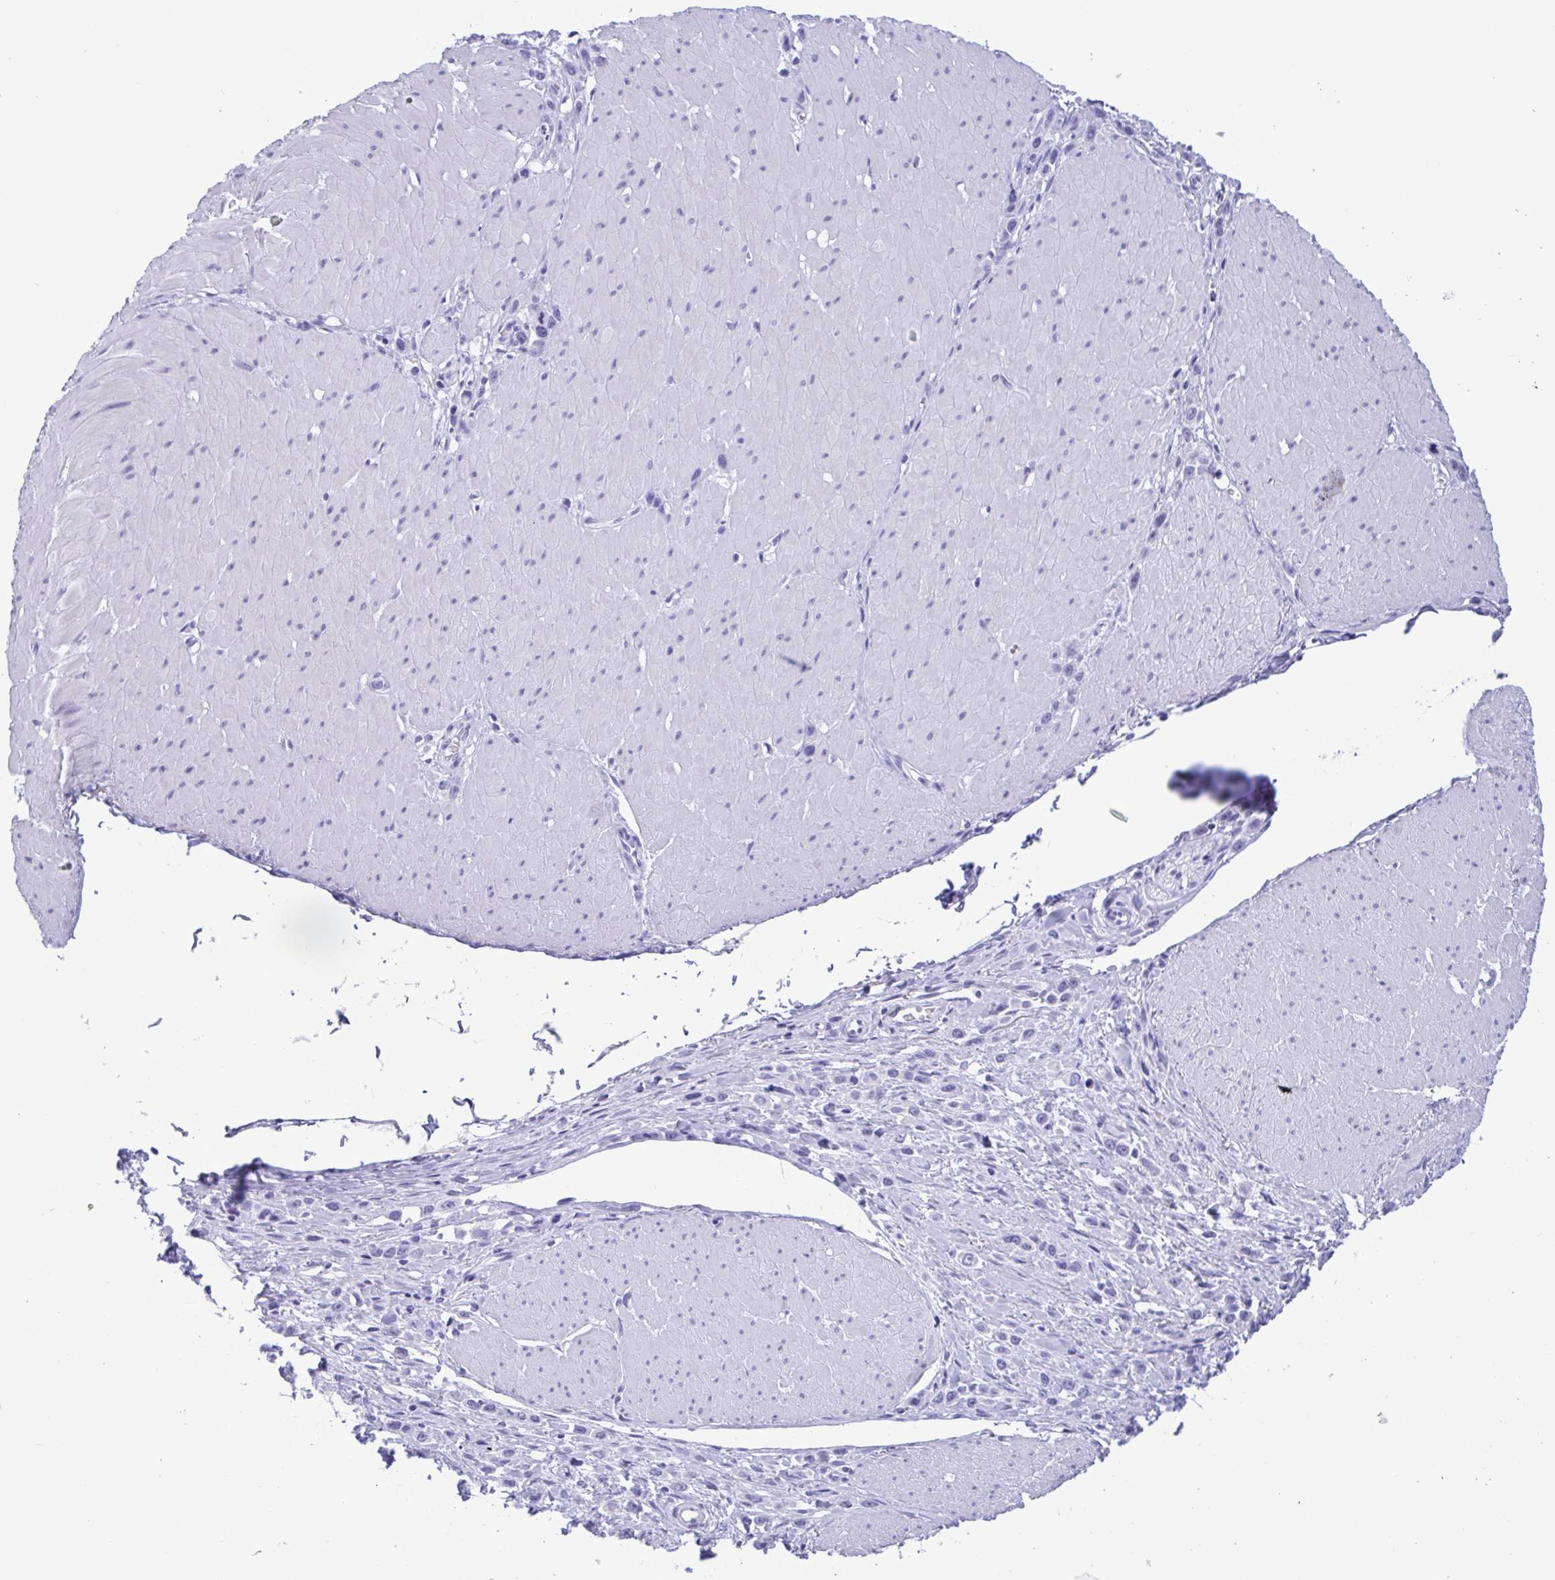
{"staining": {"intensity": "negative", "quantity": "none", "location": "none"}, "tissue": "stomach cancer", "cell_type": "Tumor cells", "image_type": "cancer", "snomed": [{"axis": "morphology", "description": "Adenocarcinoma, NOS"}, {"axis": "topography", "description": "Stomach"}], "caption": "IHC micrograph of neoplastic tissue: human stomach cancer (adenocarcinoma) stained with DAB shows no significant protein expression in tumor cells. (DAB (3,3'-diaminobenzidine) immunohistochemistry with hematoxylin counter stain).", "gene": "TSPY2", "patient": {"sex": "male", "age": 47}}